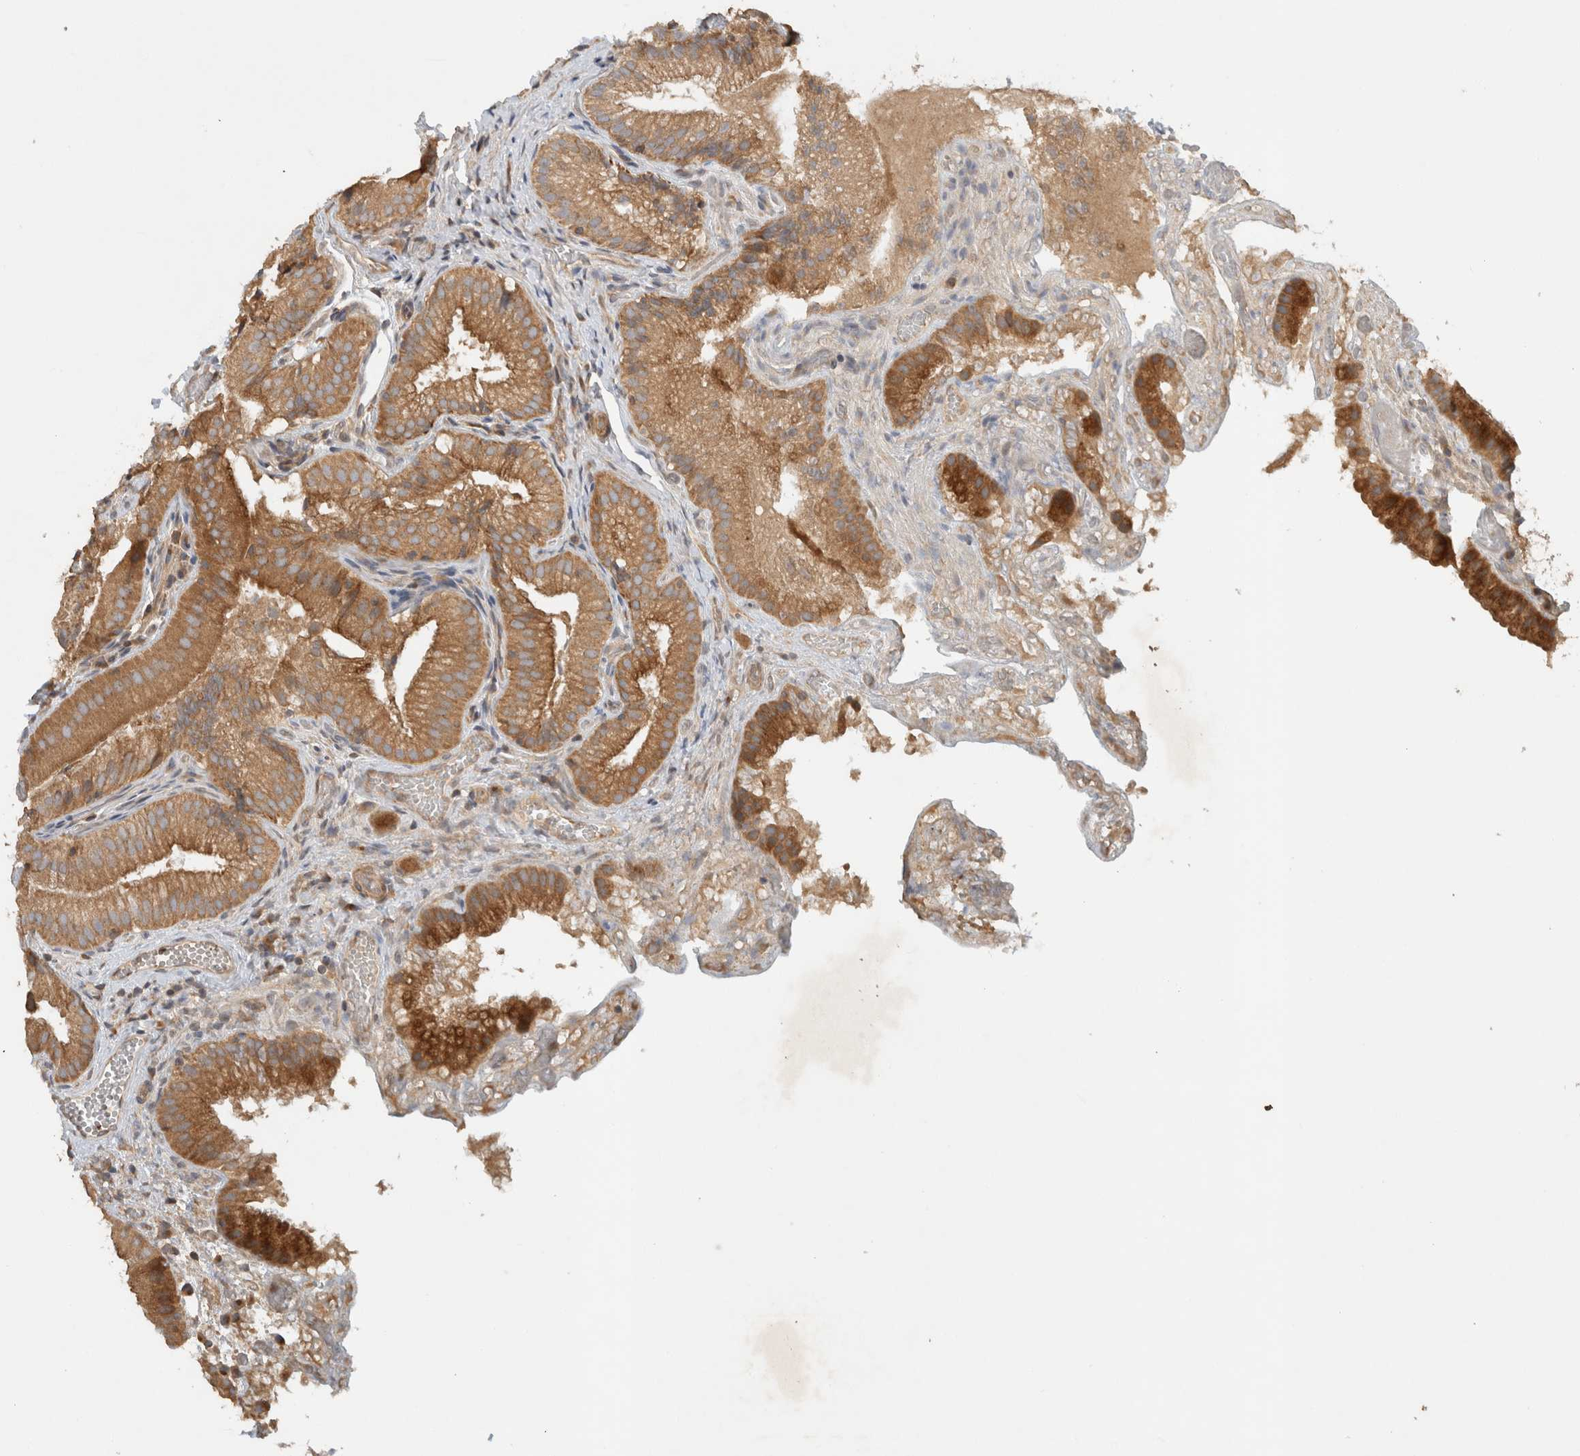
{"staining": {"intensity": "moderate", "quantity": ">75%", "location": "cytoplasmic/membranous"}, "tissue": "gallbladder", "cell_type": "Glandular cells", "image_type": "normal", "snomed": [{"axis": "morphology", "description": "Normal tissue, NOS"}, {"axis": "topography", "description": "Gallbladder"}], "caption": "DAB immunohistochemical staining of normal gallbladder shows moderate cytoplasmic/membranous protein positivity in about >75% of glandular cells.", "gene": "ARMC9", "patient": {"sex": "female", "age": 30}}